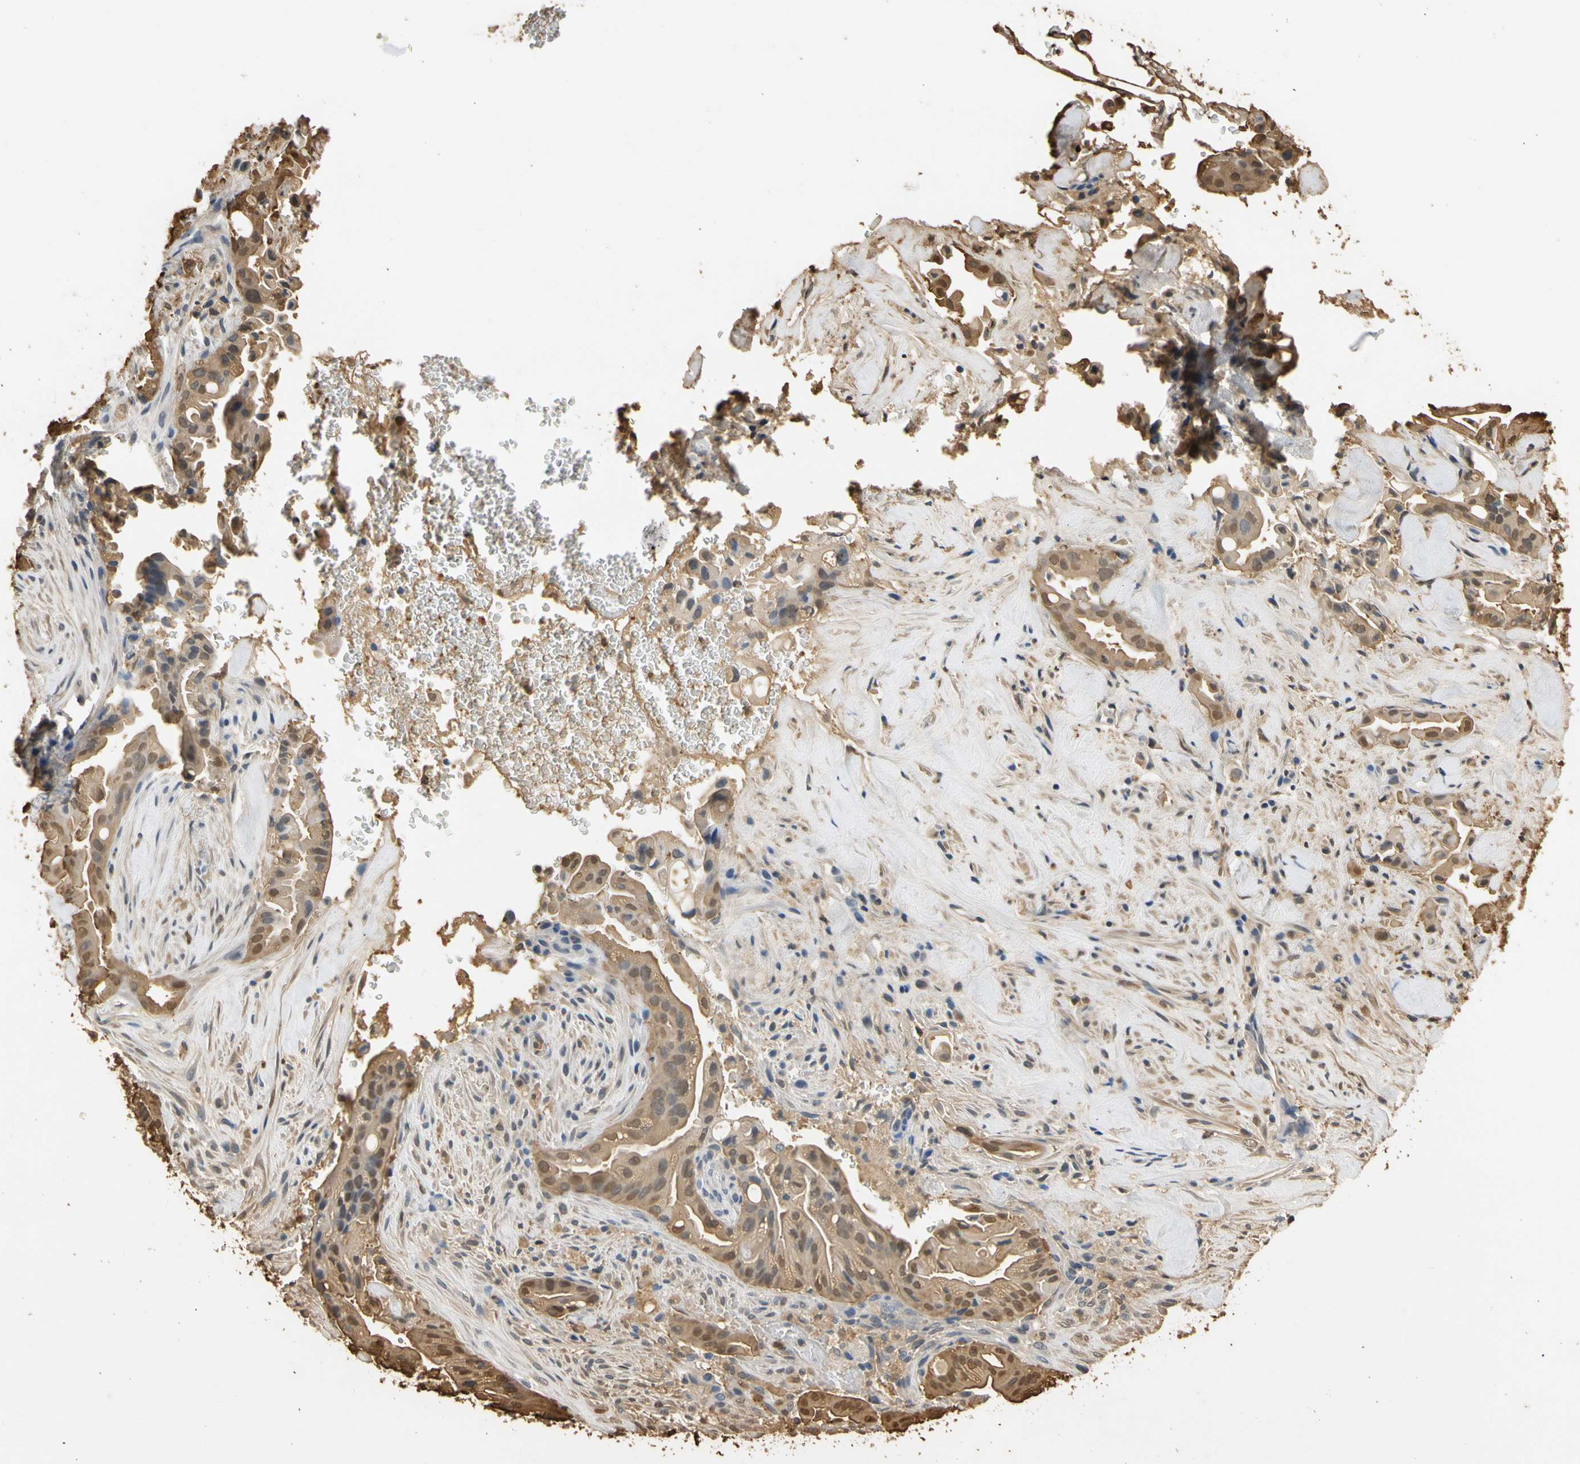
{"staining": {"intensity": "moderate", "quantity": ">75%", "location": "cytoplasmic/membranous,nuclear"}, "tissue": "liver cancer", "cell_type": "Tumor cells", "image_type": "cancer", "snomed": [{"axis": "morphology", "description": "Cholangiocarcinoma"}, {"axis": "topography", "description": "Liver"}], "caption": "Immunohistochemical staining of liver cancer exhibits medium levels of moderate cytoplasmic/membranous and nuclear protein staining in approximately >75% of tumor cells.", "gene": "S100A6", "patient": {"sex": "female", "age": 68}}